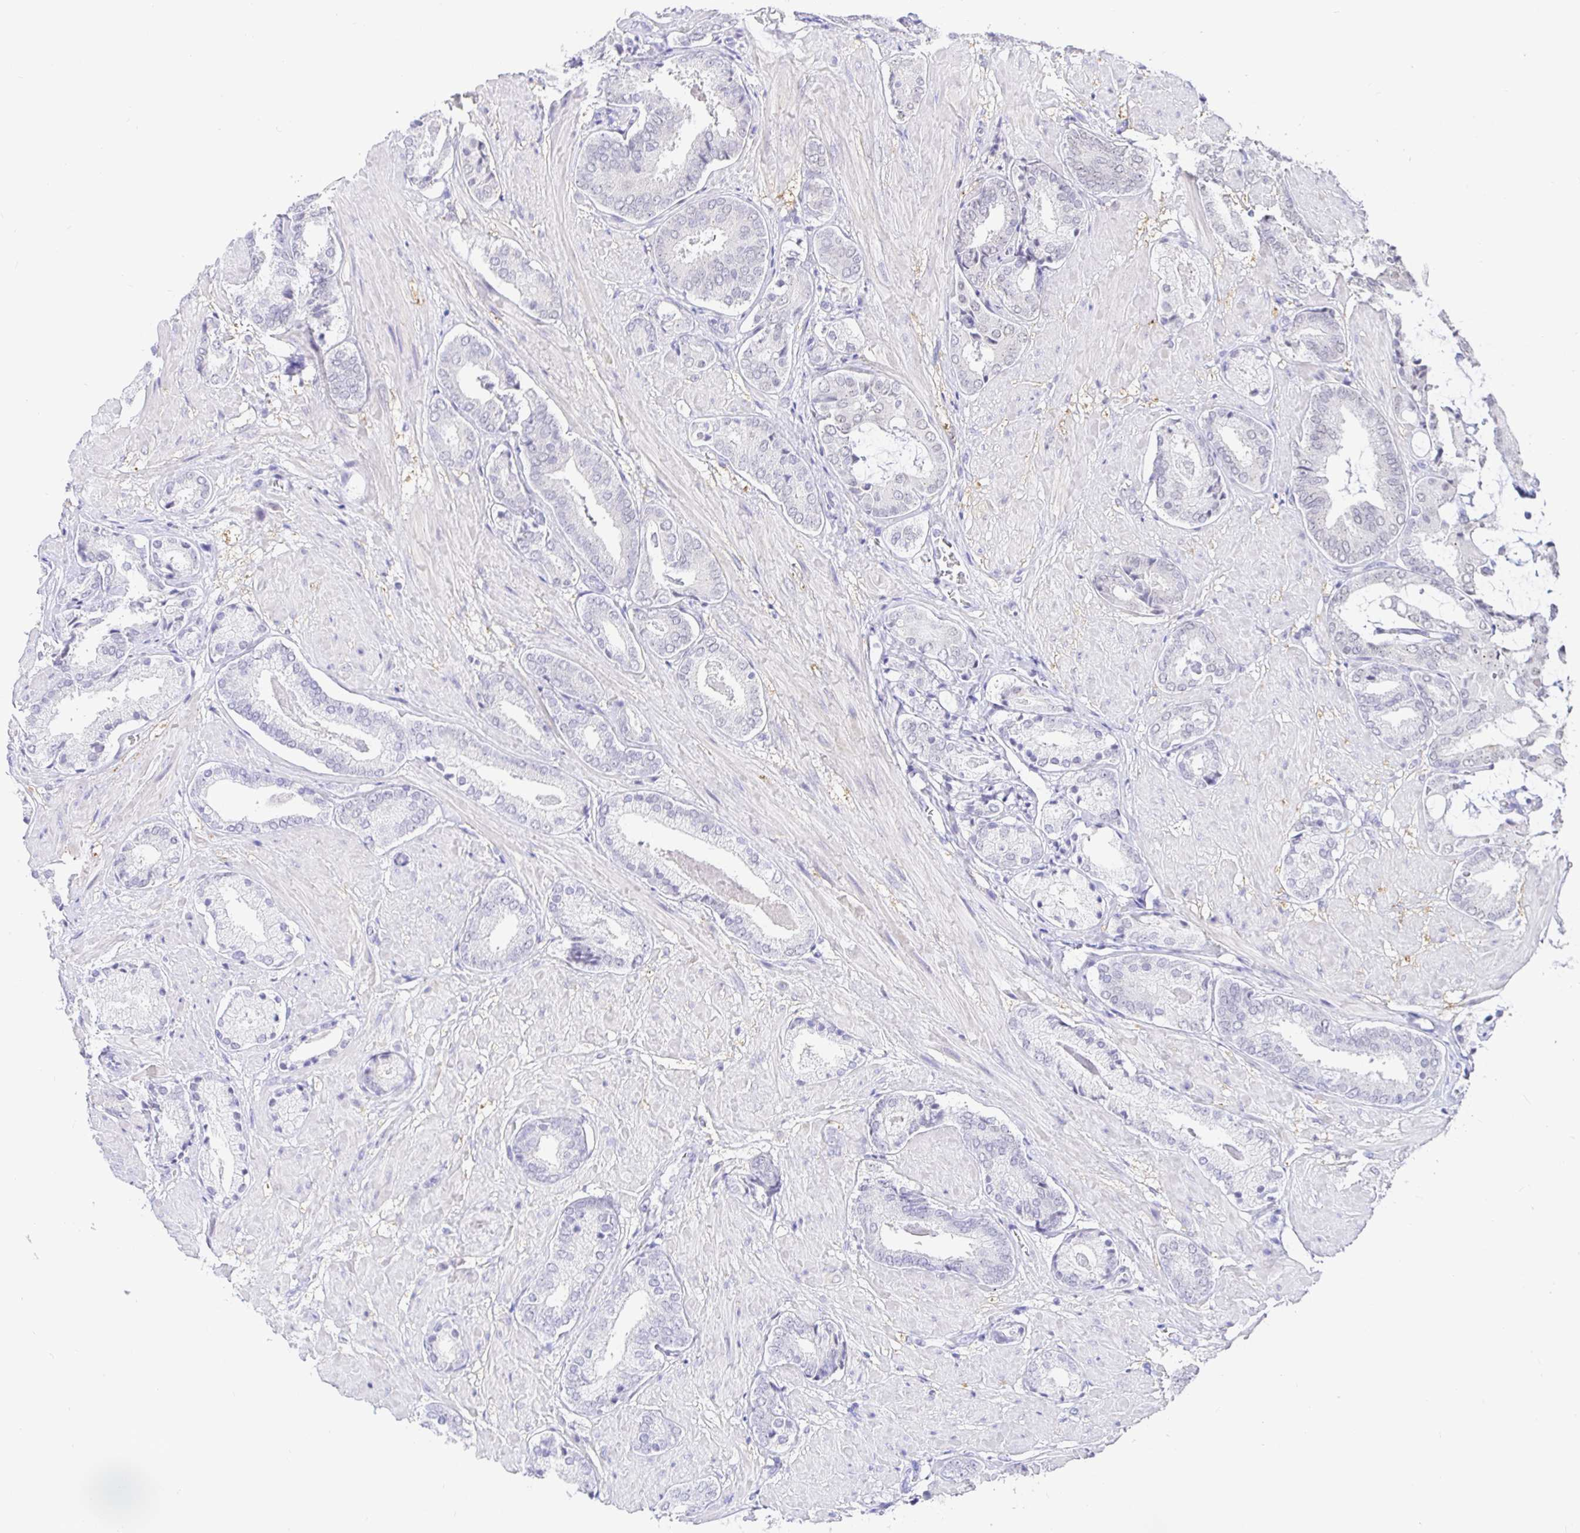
{"staining": {"intensity": "negative", "quantity": "none", "location": "none"}, "tissue": "prostate cancer", "cell_type": "Tumor cells", "image_type": "cancer", "snomed": [{"axis": "morphology", "description": "Adenocarcinoma, High grade"}, {"axis": "topography", "description": "Prostate"}], "caption": "DAB (3,3'-diaminobenzidine) immunohistochemical staining of prostate adenocarcinoma (high-grade) exhibits no significant expression in tumor cells. (Stains: DAB (3,3'-diaminobenzidine) immunohistochemistry (IHC) with hematoxylin counter stain, Microscopy: brightfield microscopy at high magnification).", "gene": "EZHIP", "patient": {"sex": "male", "age": 56}}